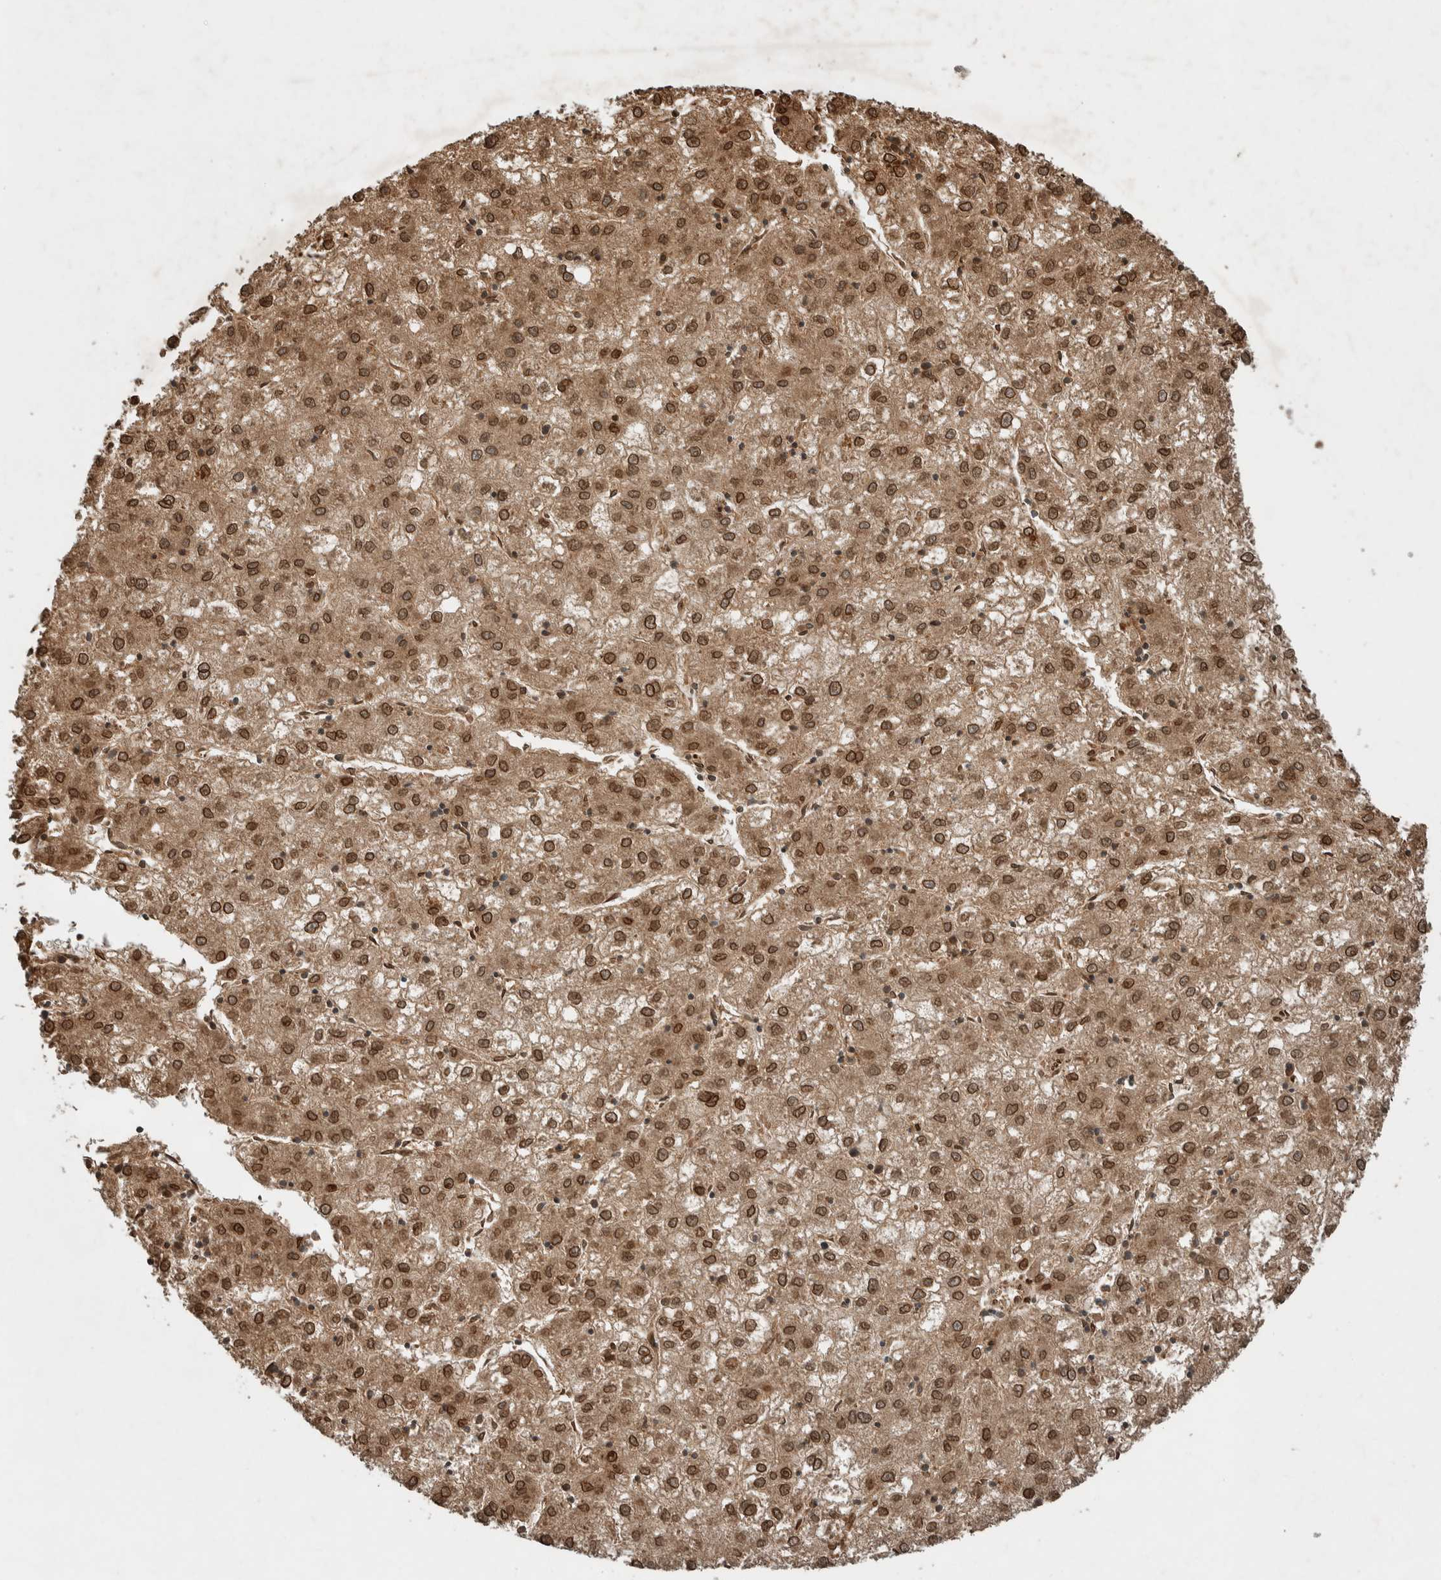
{"staining": {"intensity": "moderate", "quantity": ">75%", "location": "cytoplasmic/membranous,nuclear"}, "tissue": "liver cancer", "cell_type": "Tumor cells", "image_type": "cancer", "snomed": [{"axis": "morphology", "description": "Carcinoma, Hepatocellular, NOS"}, {"axis": "topography", "description": "Liver"}], "caption": "This is a histology image of immunohistochemistry (IHC) staining of liver hepatocellular carcinoma, which shows moderate staining in the cytoplasmic/membranous and nuclear of tumor cells.", "gene": "CNTROB", "patient": {"sex": "male", "age": 72}}